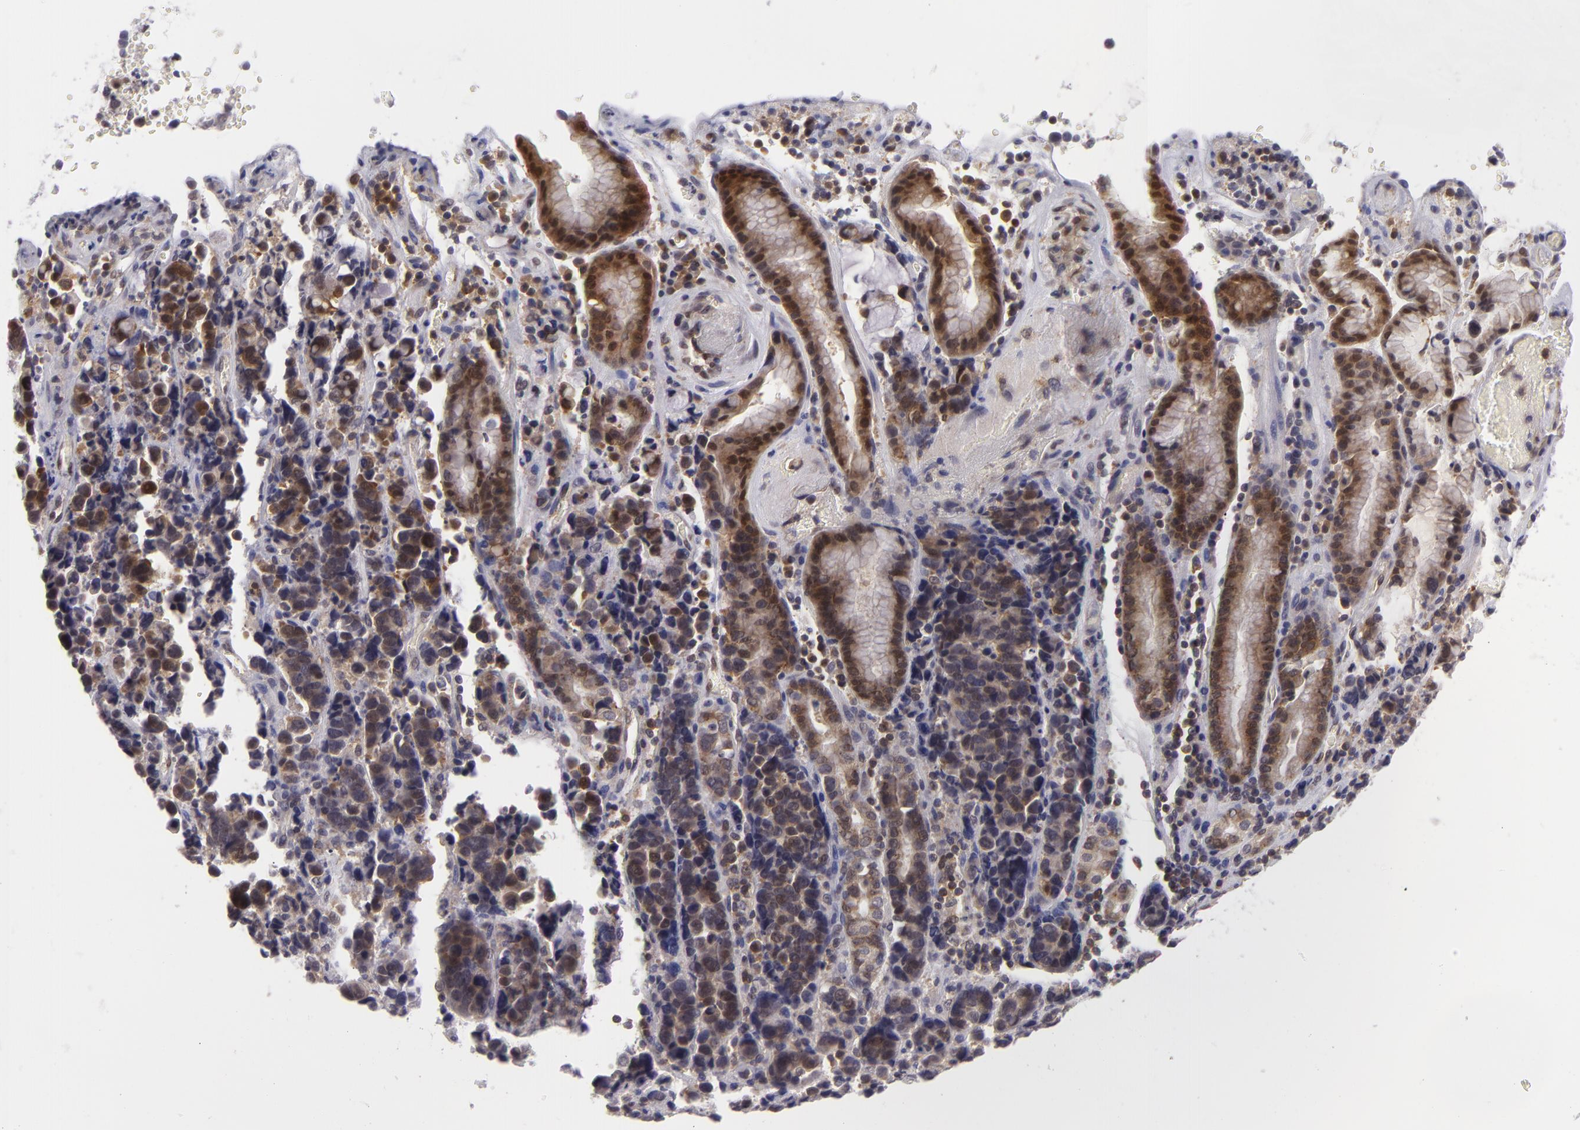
{"staining": {"intensity": "moderate", "quantity": ">75%", "location": "cytoplasmic/membranous"}, "tissue": "stomach cancer", "cell_type": "Tumor cells", "image_type": "cancer", "snomed": [{"axis": "morphology", "description": "Adenocarcinoma, NOS"}, {"axis": "topography", "description": "Stomach, upper"}], "caption": "Immunohistochemistry (IHC) (DAB (3,3'-diaminobenzidine)) staining of adenocarcinoma (stomach) demonstrates moderate cytoplasmic/membranous protein staining in approximately >75% of tumor cells.", "gene": "BCL10", "patient": {"sex": "male", "age": 71}}